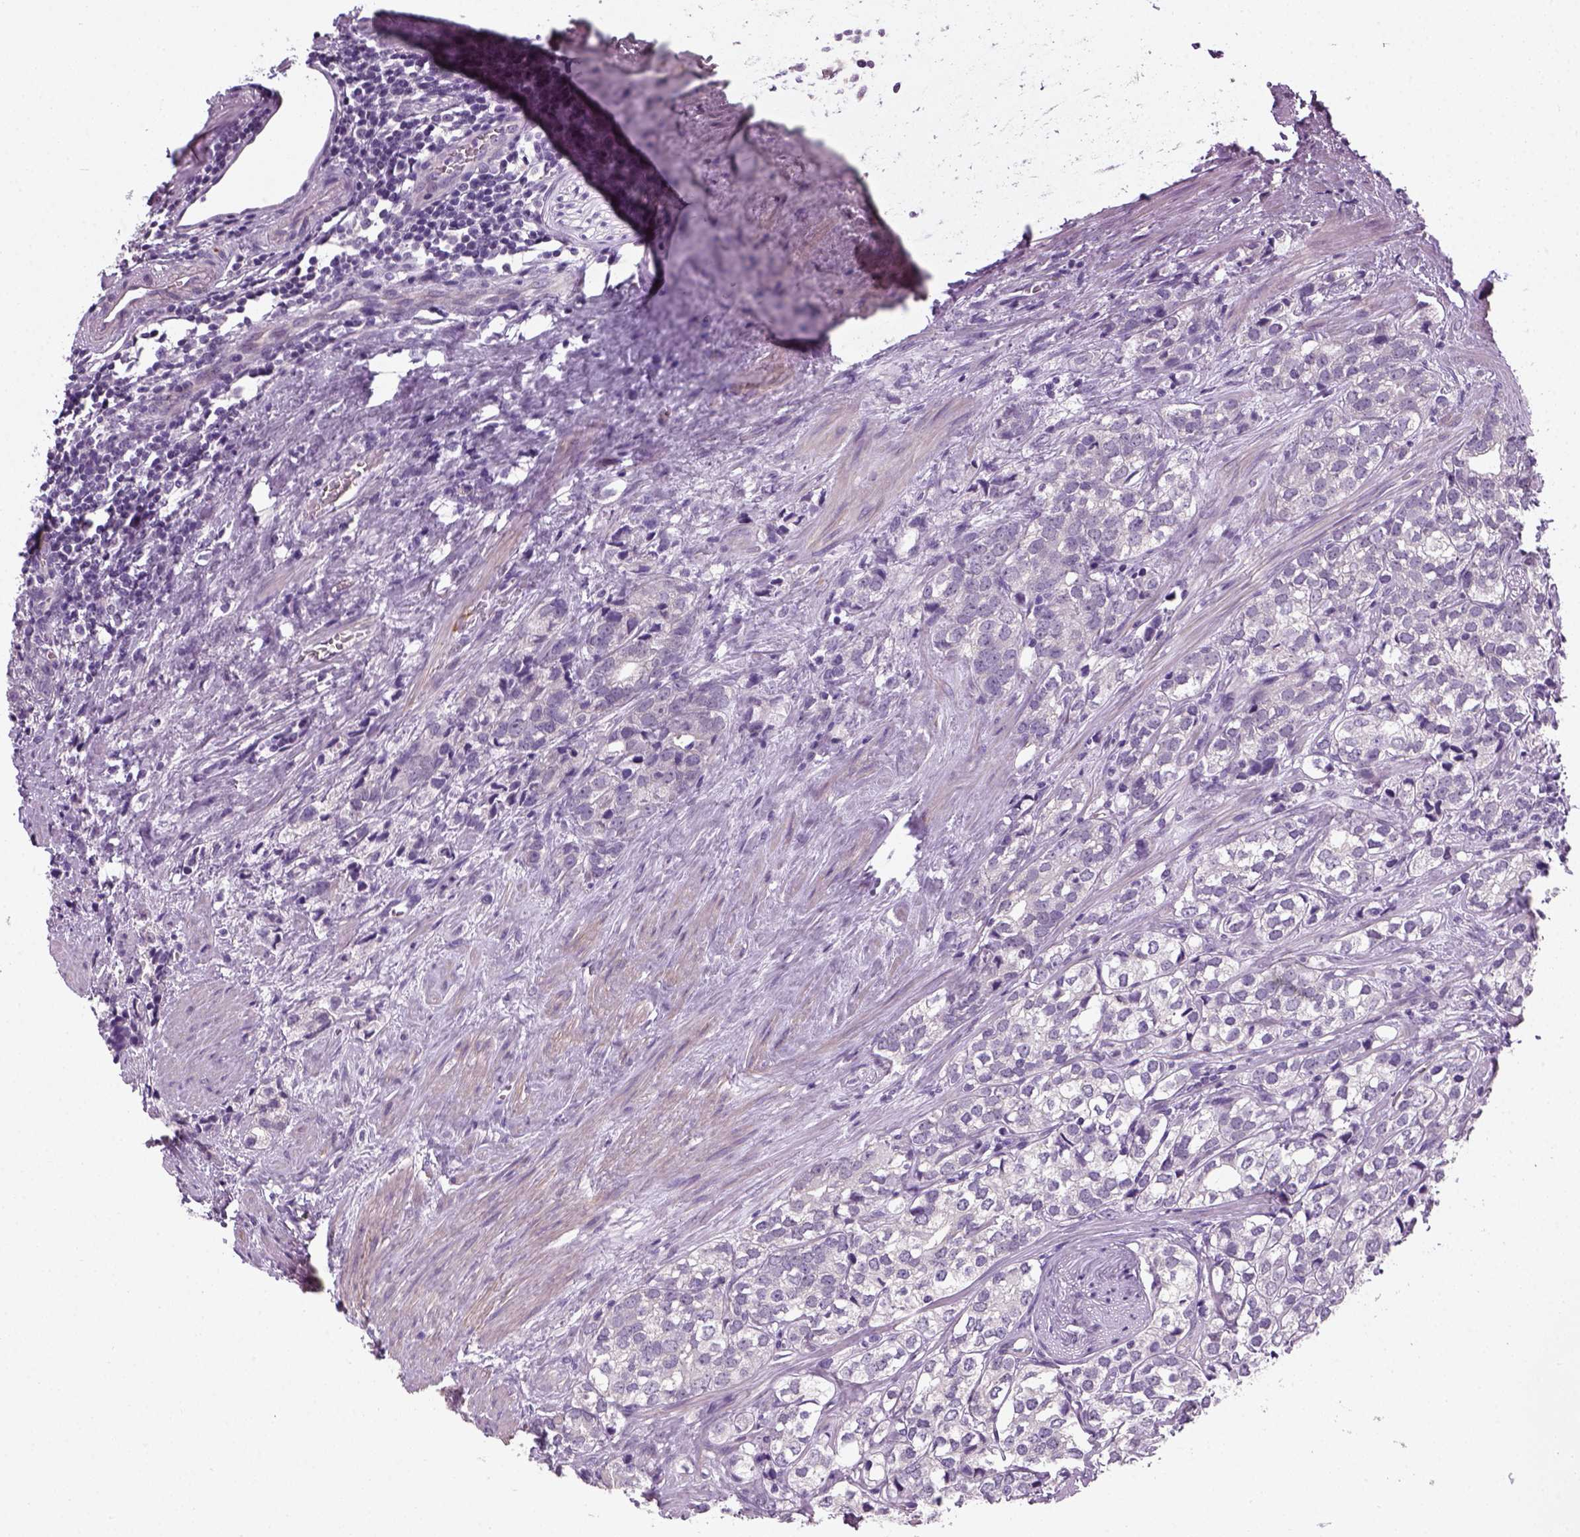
{"staining": {"intensity": "negative", "quantity": "none", "location": "none"}, "tissue": "prostate cancer", "cell_type": "Tumor cells", "image_type": "cancer", "snomed": [{"axis": "morphology", "description": "Adenocarcinoma, NOS"}, {"axis": "topography", "description": "Prostate and seminal vesicle, NOS"}], "caption": "Protein analysis of prostate cancer (adenocarcinoma) displays no significant positivity in tumor cells.", "gene": "ELOVL3", "patient": {"sex": "male", "age": 63}}